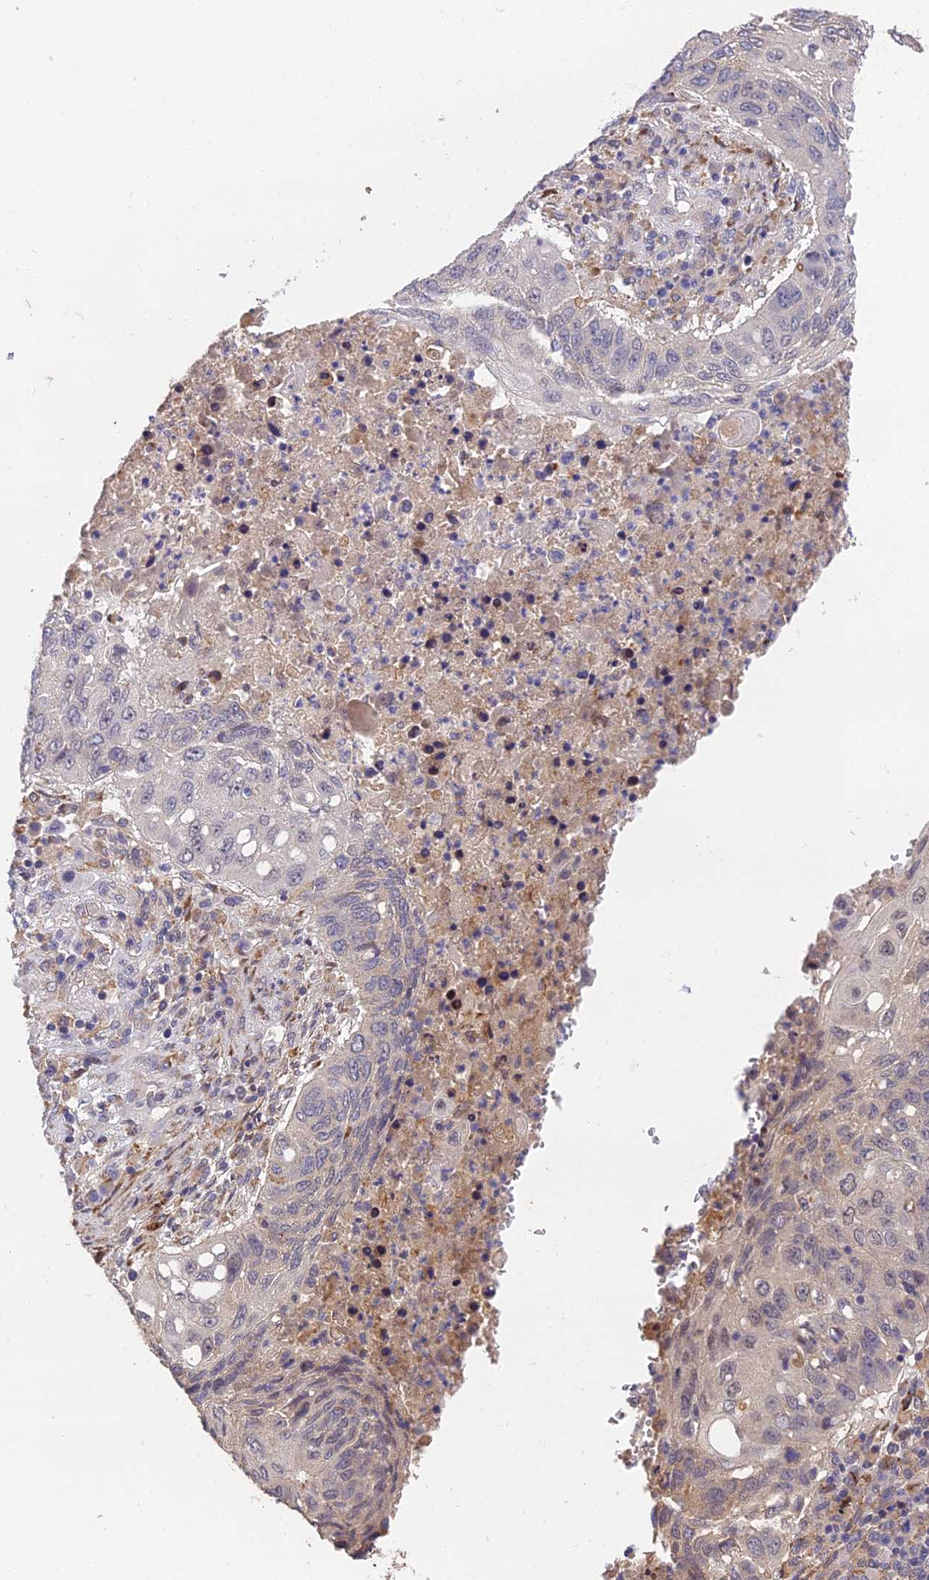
{"staining": {"intensity": "weak", "quantity": "<25%", "location": "cytoplasmic/membranous"}, "tissue": "lung cancer", "cell_type": "Tumor cells", "image_type": "cancer", "snomed": [{"axis": "morphology", "description": "Squamous cell carcinoma, NOS"}, {"axis": "topography", "description": "Lung"}], "caption": "An immunohistochemistry photomicrograph of squamous cell carcinoma (lung) is shown. There is no staining in tumor cells of squamous cell carcinoma (lung). (Brightfield microscopy of DAB (3,3'-diaminobenzidine) immunohistochemistry (IHC) at high magnification).", "gene": "PUS10", "patient": {"sex": "female", "age": 63}}